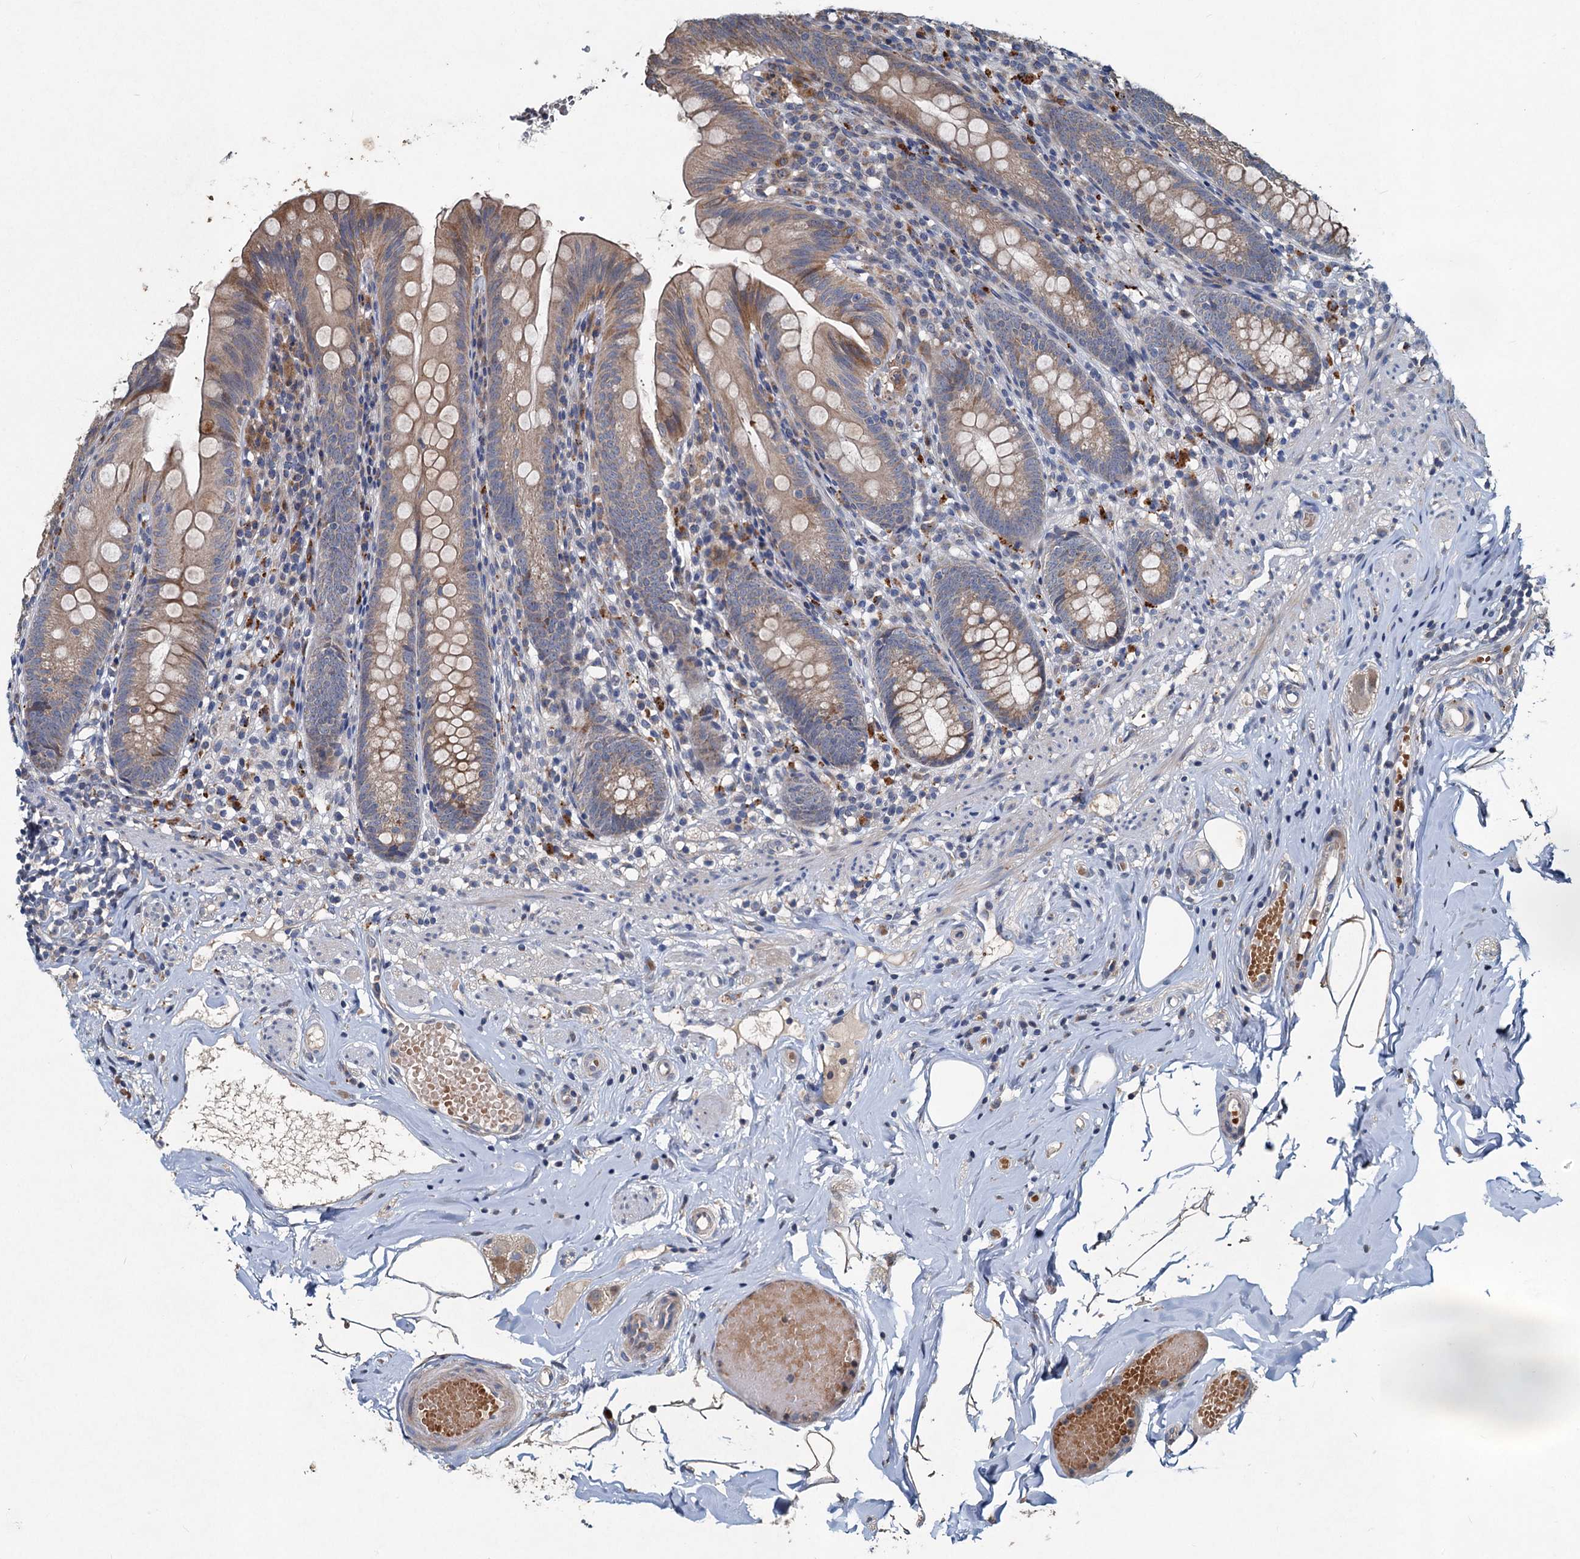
{"staining": {"intensity": "moderate", "quantity": ">75%", "location": "cytoplasmic/membranous"}, "tissue": "appendix", "cell_type": "Glandular cells", "image_type": "normal", "snomed": [{"axis": "morphology", "description": "Normal tissue, NOS"}, {"axis": "topography", "description": "Appendix"}], "caption": "Immunohistochemistry of benign appendix displays medium levels of moderate cytoplasmic/membranous positivity in approximately >75% of glandular cells. Using DAB (3,3'-diaminobenzidine) (brown) and hematoxylin (blue) stains, captured at high magnification using brightfield microscopy.", "gene": "OTUB1", "patient": {"sex": "male", "age": 55}}